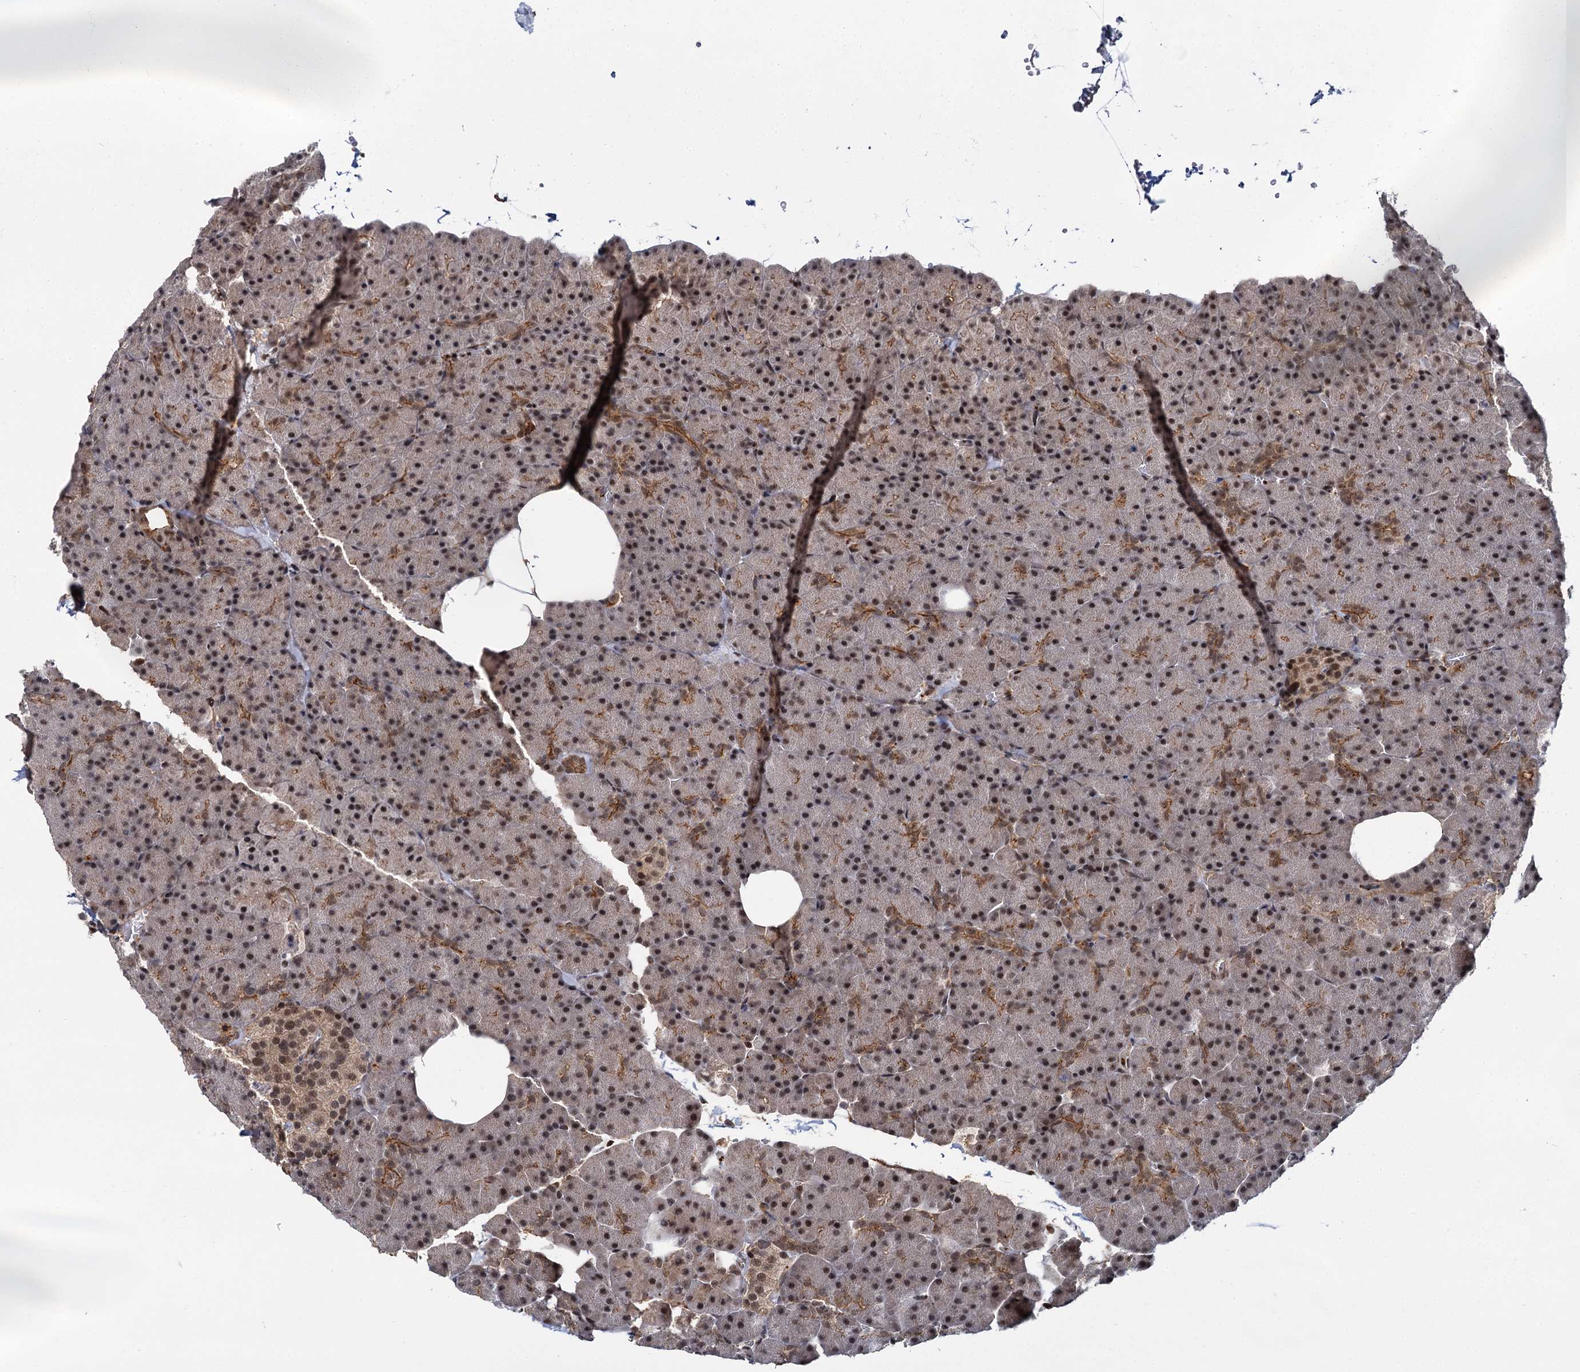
{"staining": {"intensity": "strong", "quantity": "25%-75%", "location": "cytoplasmic/membranous,nuclear"}, "tissue": "pancreas", "cell_type": "Exocrine glandular cells", "image_type": "normal", "snomed": [{"axis": "morphology", "description": "Normal tissue, NOS"}, {"axis": "morphology", "description": "Carcinoid, malignant, NOS"}, {"axis": "topography", "description": "Pancreas"}], "caption": "High-power microscopy captured an immunohistochemistry image of unremarkable pancreas, revealing strong cytoplasmic/membranous,nuclear expression in approximately 25%-75% of exocrine glandular cells.", "gene": "MBD6", "patient": {"sex": "female", "age": 35}}